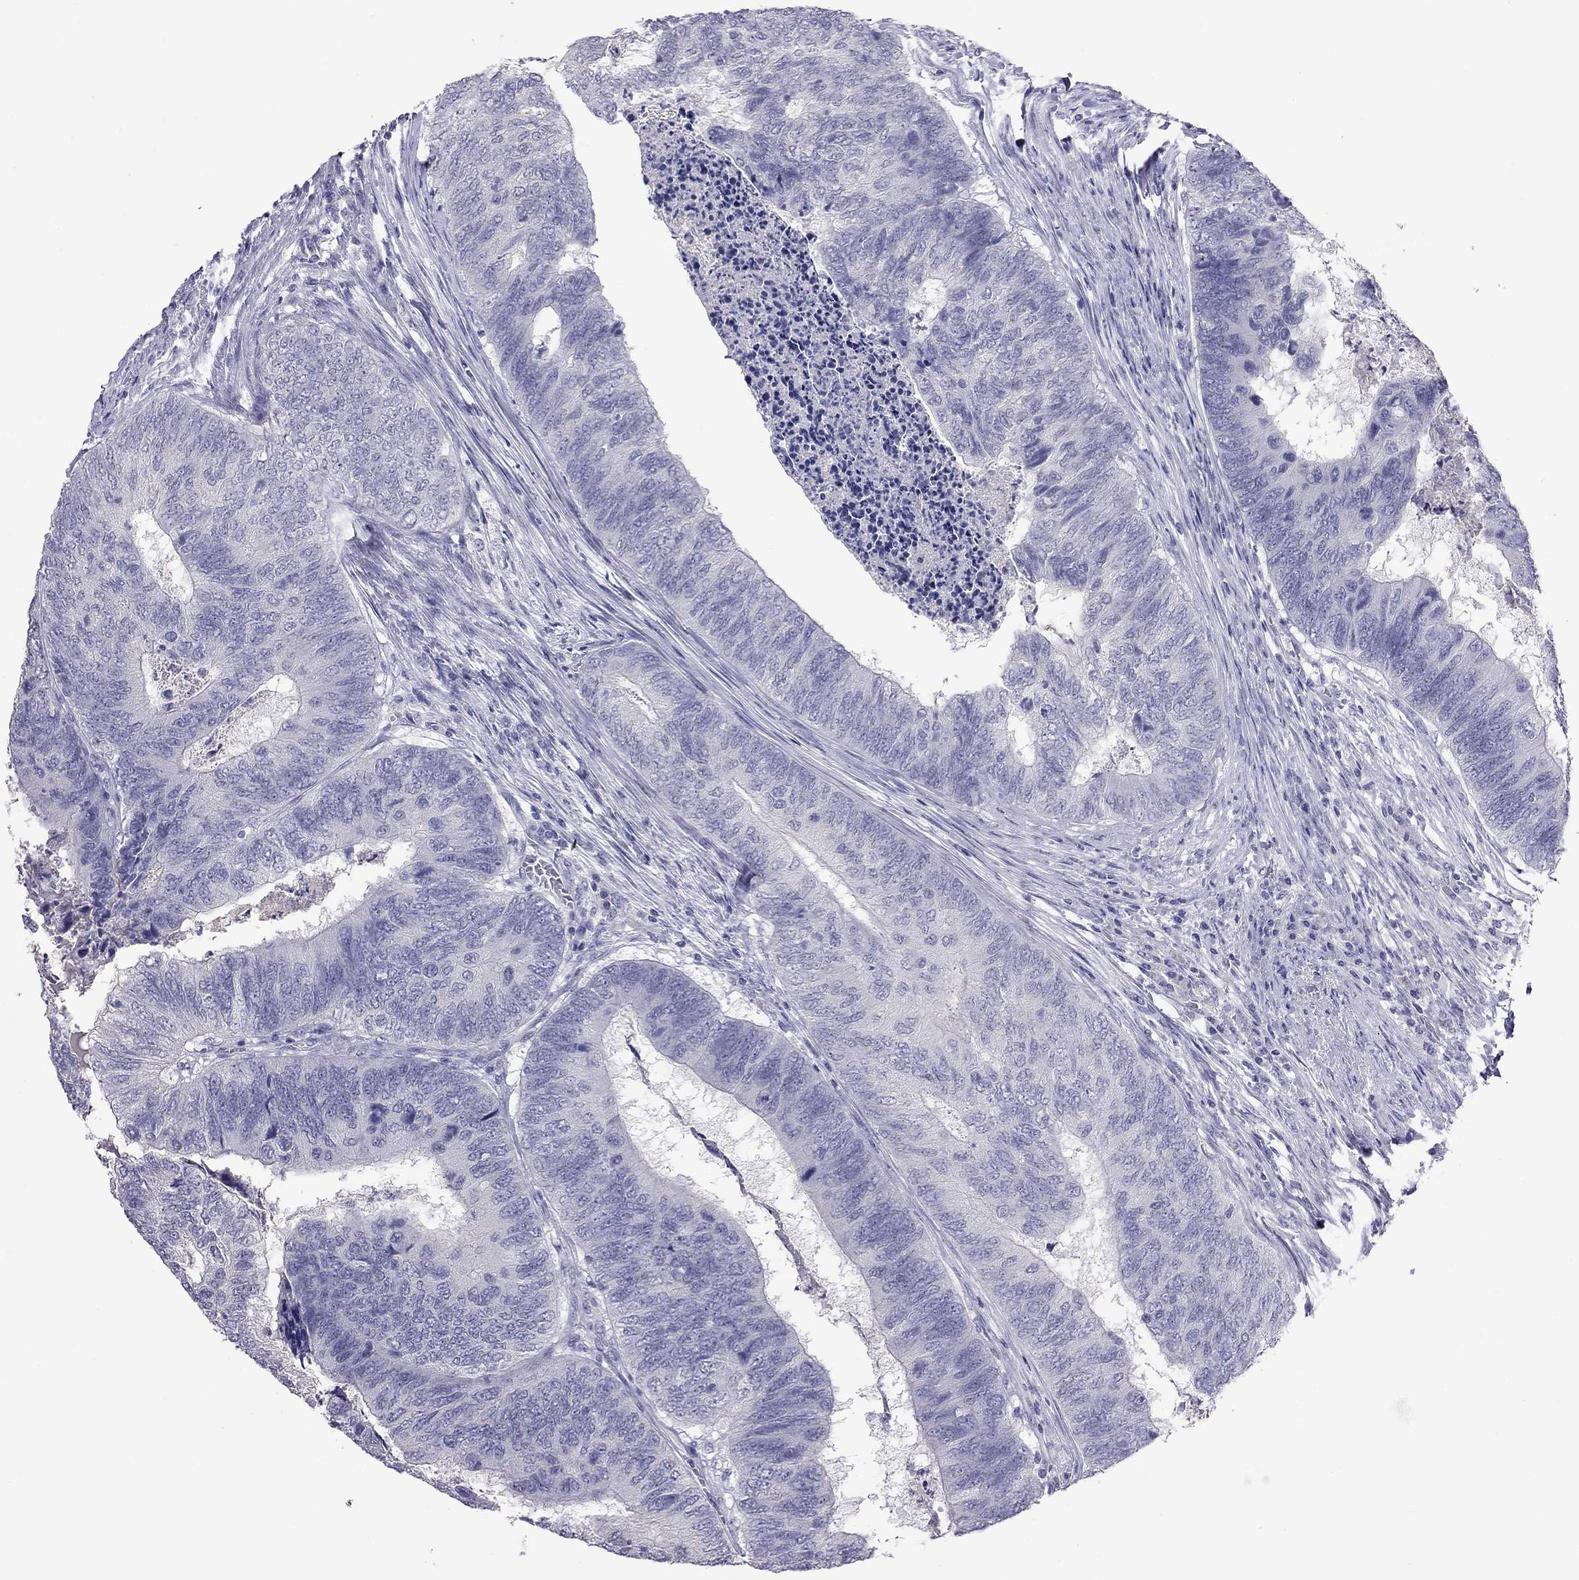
{"staining": {"intensity": "negative", "quantity": "none", "location": "none"}, "tissue": "colorectal cancer", "cell_type": "Tumor cells", "image_type": "cancer", "snomed": [{"axis": "morphology", "description": "Adenocarcinoma, NOS"}, {"axis": "topography", "description": "Colon"}], "caption": "IHC image of neoplastic tissue: colorectal cancer (adenocarcinoma) stained with DAB (3,3'-diaminobenzidine) reveals no significant protein staining in tumor cells.", "gene": "CFAP91", "patient": {"sex": "female", "age": 67}}